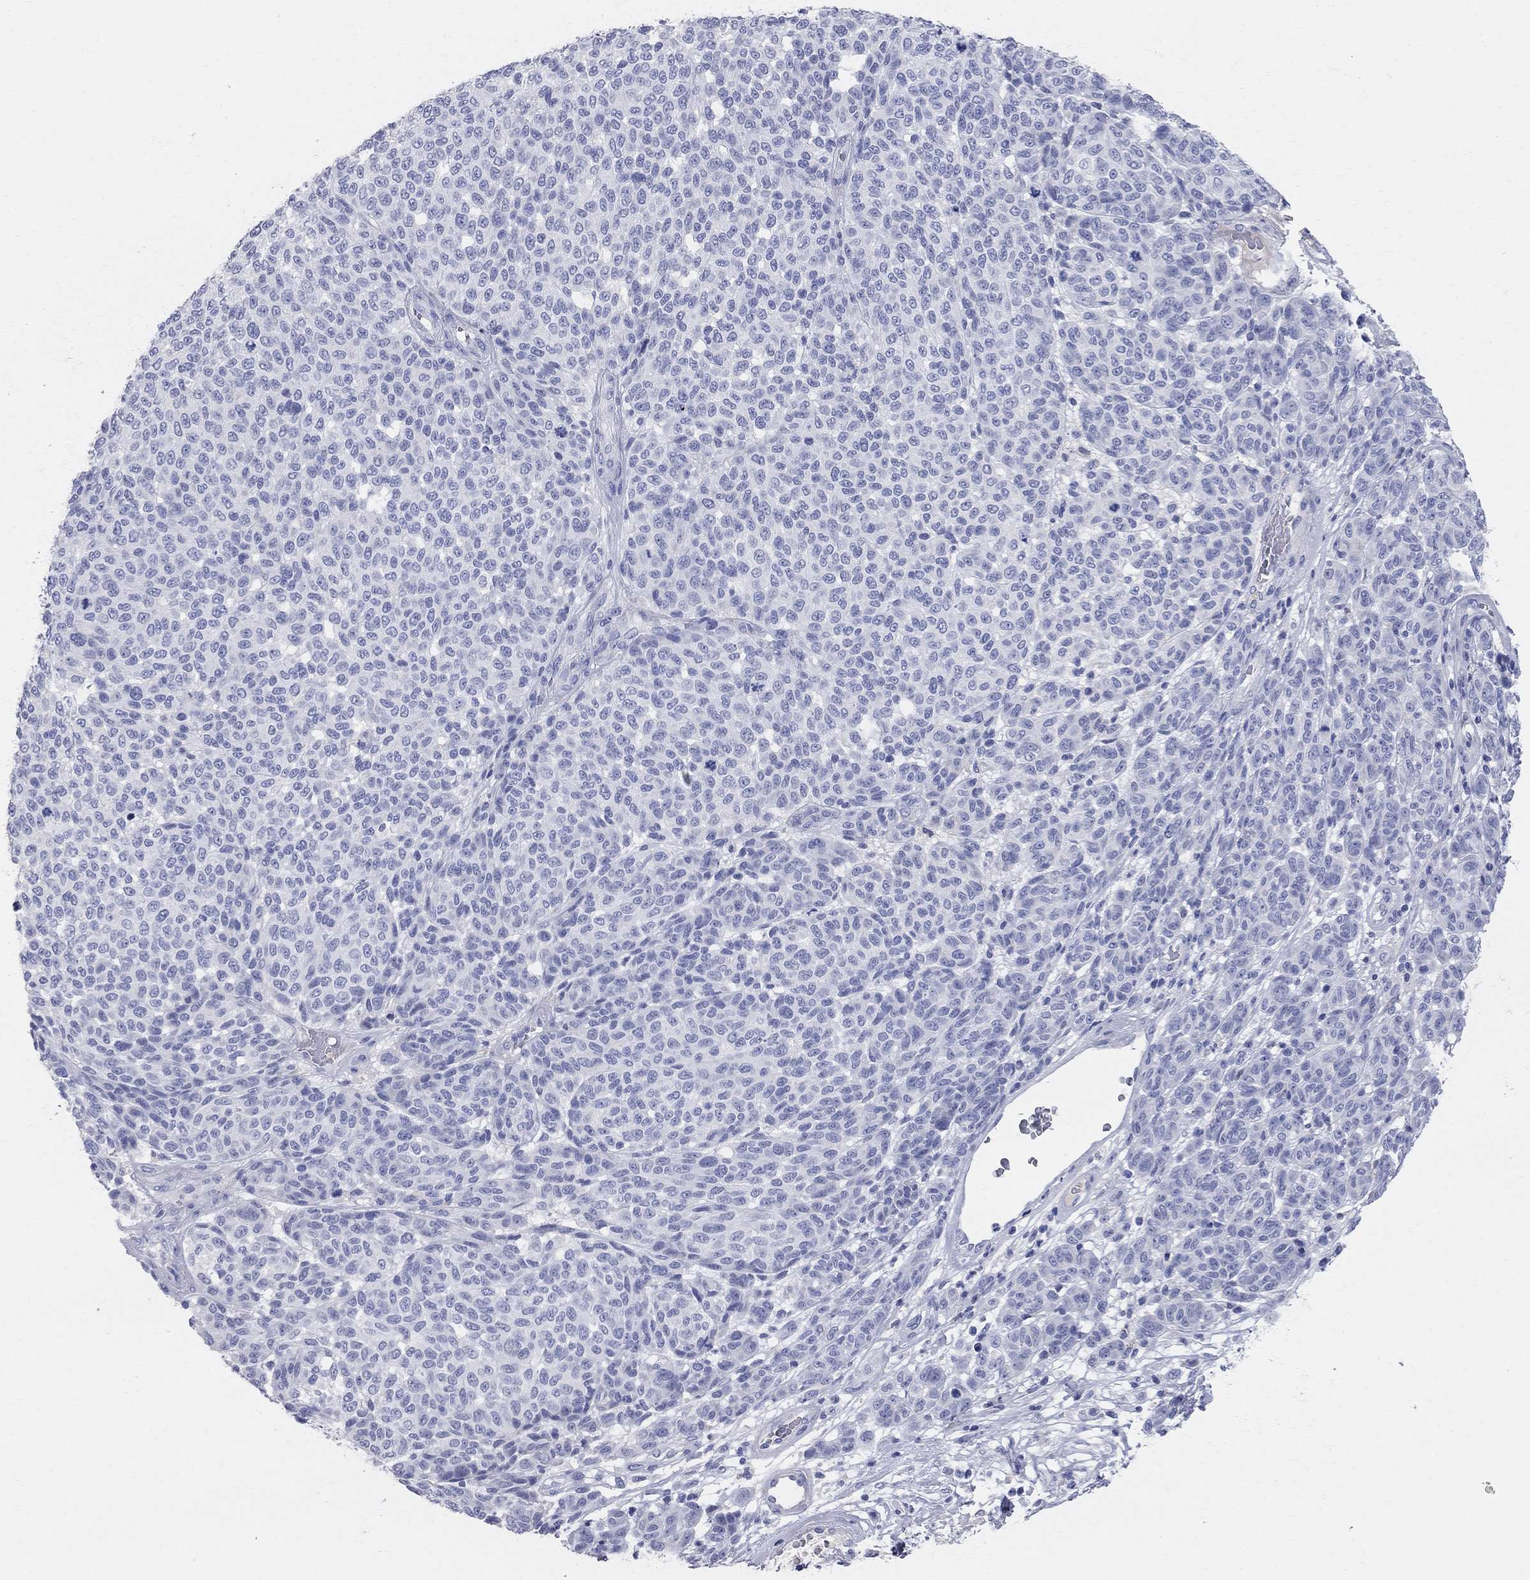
{"staining": {"intensity": "negative", "quantity": "none", "location": "none"}, "tissue": "melanoma", "cell_type": "Tumor cells", "image_type": "cancer", "snomed": [{"axis": "morphology", "description": "Malignant melanoma, NOS"}, {"axis": "topography", "description": "Skin"}], "caption": "Immunohistochemical staining of human malignant melanoma demonstrates no significant positivity in tumor cells.", "gene": "AOX1", "patient": {"sex": "male", "age": 59}}